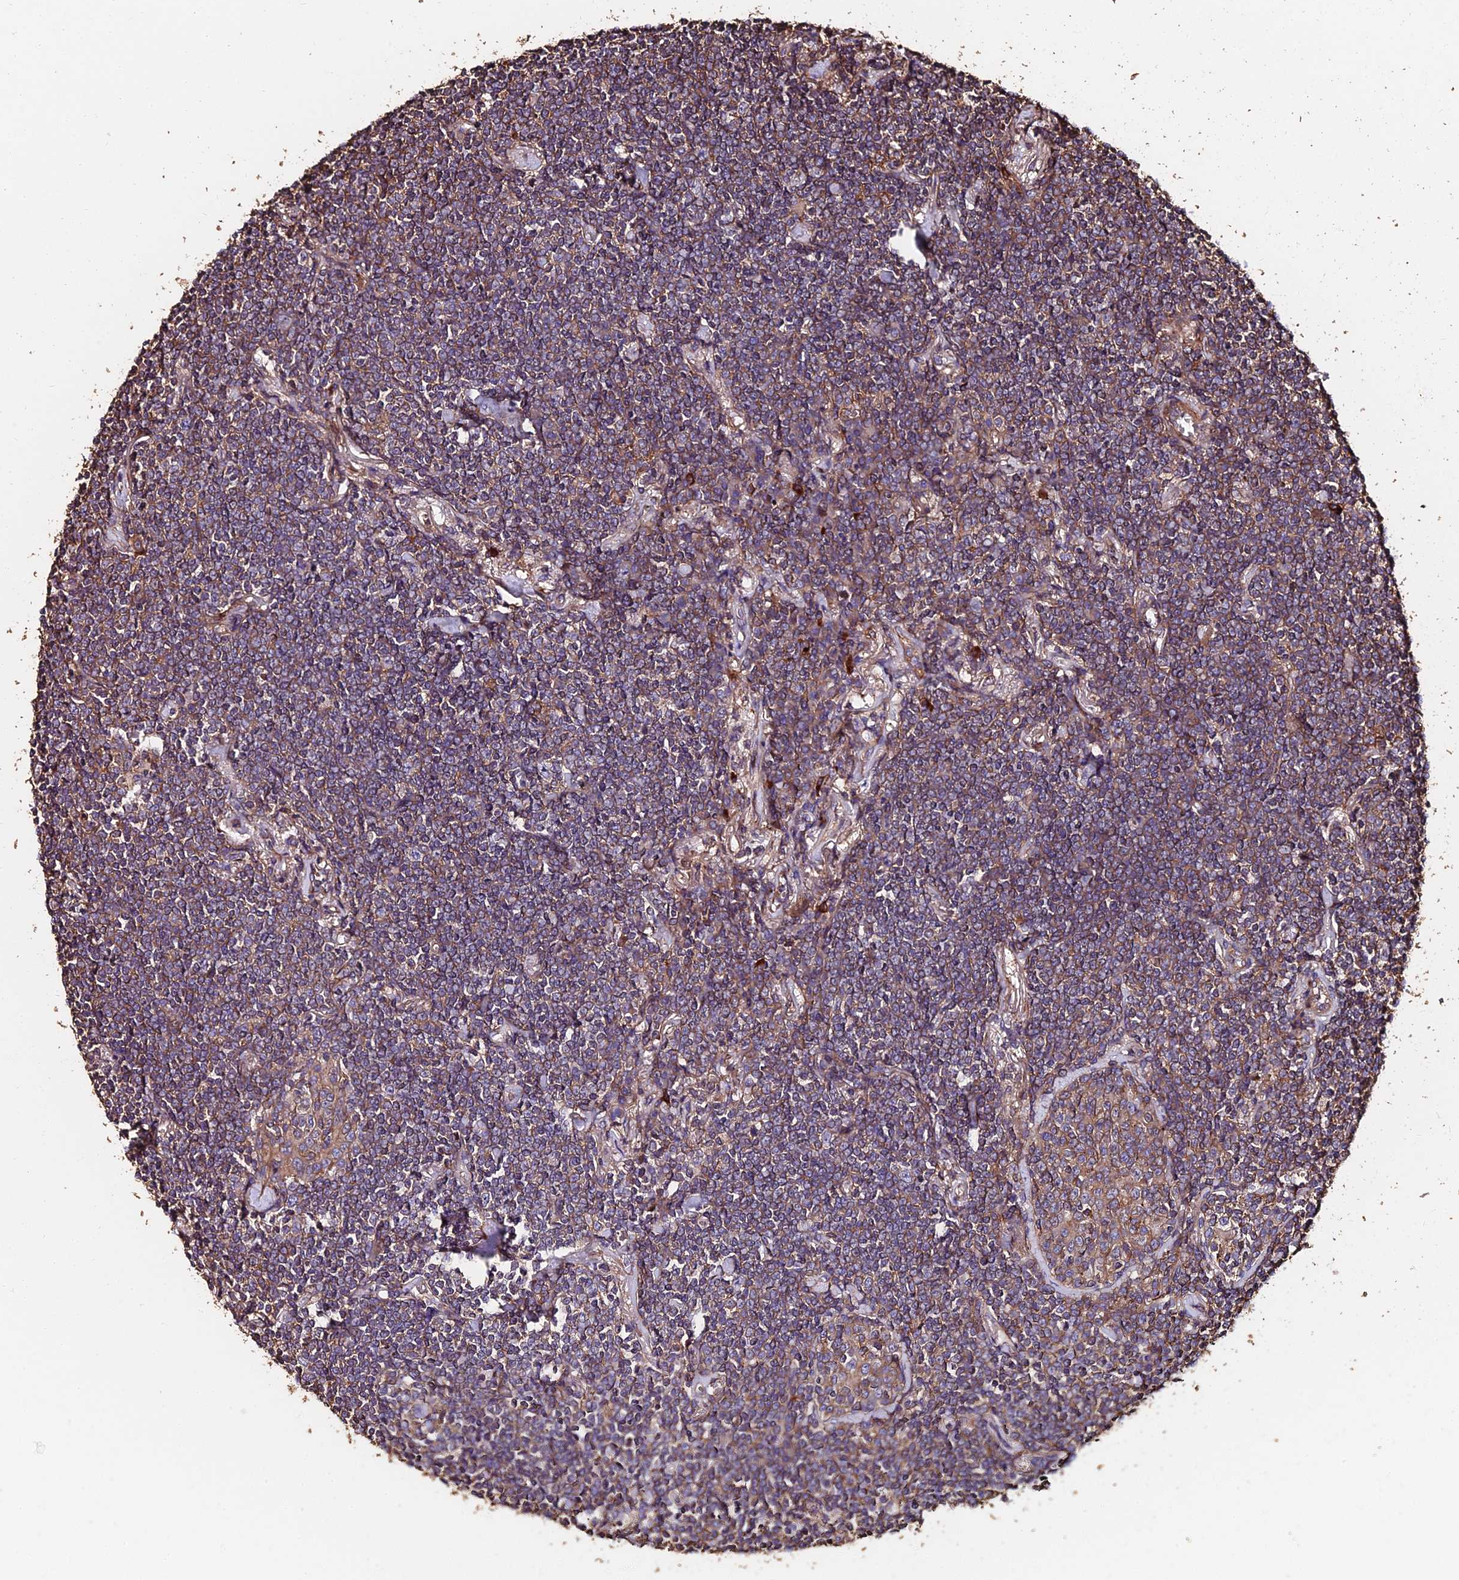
{"staining": {"intensity": "weak", "quantity": ">75%", "location": "cytoplasmic/membranous"}, "tissue": "lymphoma", "cell_type": "Tumor cells", "image_type": "cancer", "snomed": [{"axis": "morphology", "description": "Malignant lymphoma, non-Hodgkin's type, Low grade"}, {"axis": "topography", "description": "Lung"}], "caption": "About >75% of tumor cells in low-grade malignant lymphoma, non-Hodgkin's type exhibit weak cytoplasmic/membranous protein positivity as visualized by brown immunohistochemical staining.", "gene": "EXT1", "patient": {"sex": "female", "age": 71}}